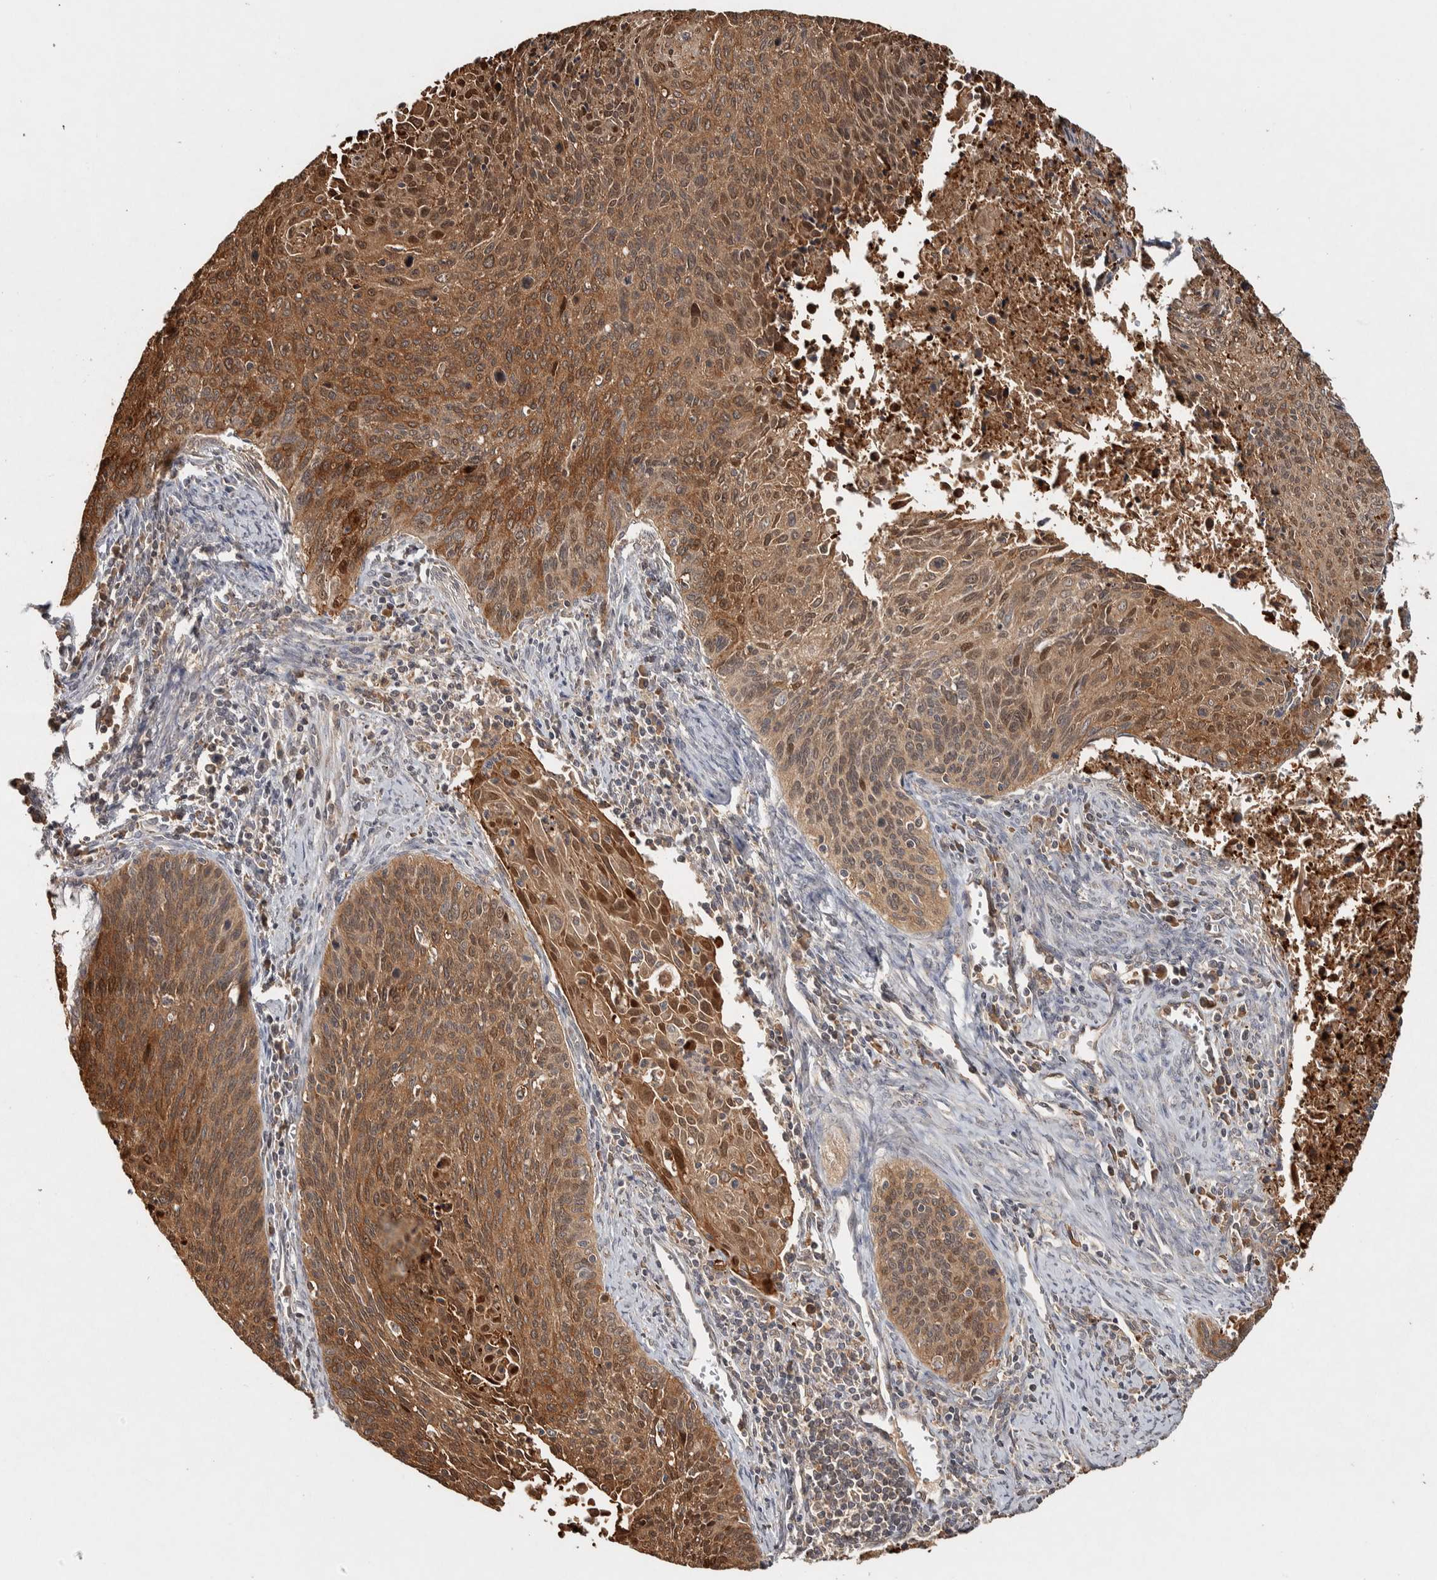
{"staining": {"intensity": "strong", "quantity": ">75%", "location": "cytoplasmic/membranous,nuclear"}, "tissue": "cervical cancer", "cell_type": "Tumor cells", "image_type": "cancer", "snomed": [{"axis": "morphology", "description": "Squamous cell carcinoma, NOS"}, {"axis": "topography", "description": "Cervix"}], "caption": "Immunohistochemistry (IHC) photomicrograph of neoplastic tissue: cervical cancer stained using immunohistochemistry (IHC) reveals high levels of strong protein expression localized specifically in the cytoplasmic/membranous and nuclear of tumor cells, appearing as a cytoplasmic/membranous and nuclear brown color.", "gene": "EIF3H", "patient": {"sex": "female", "age": 55}}